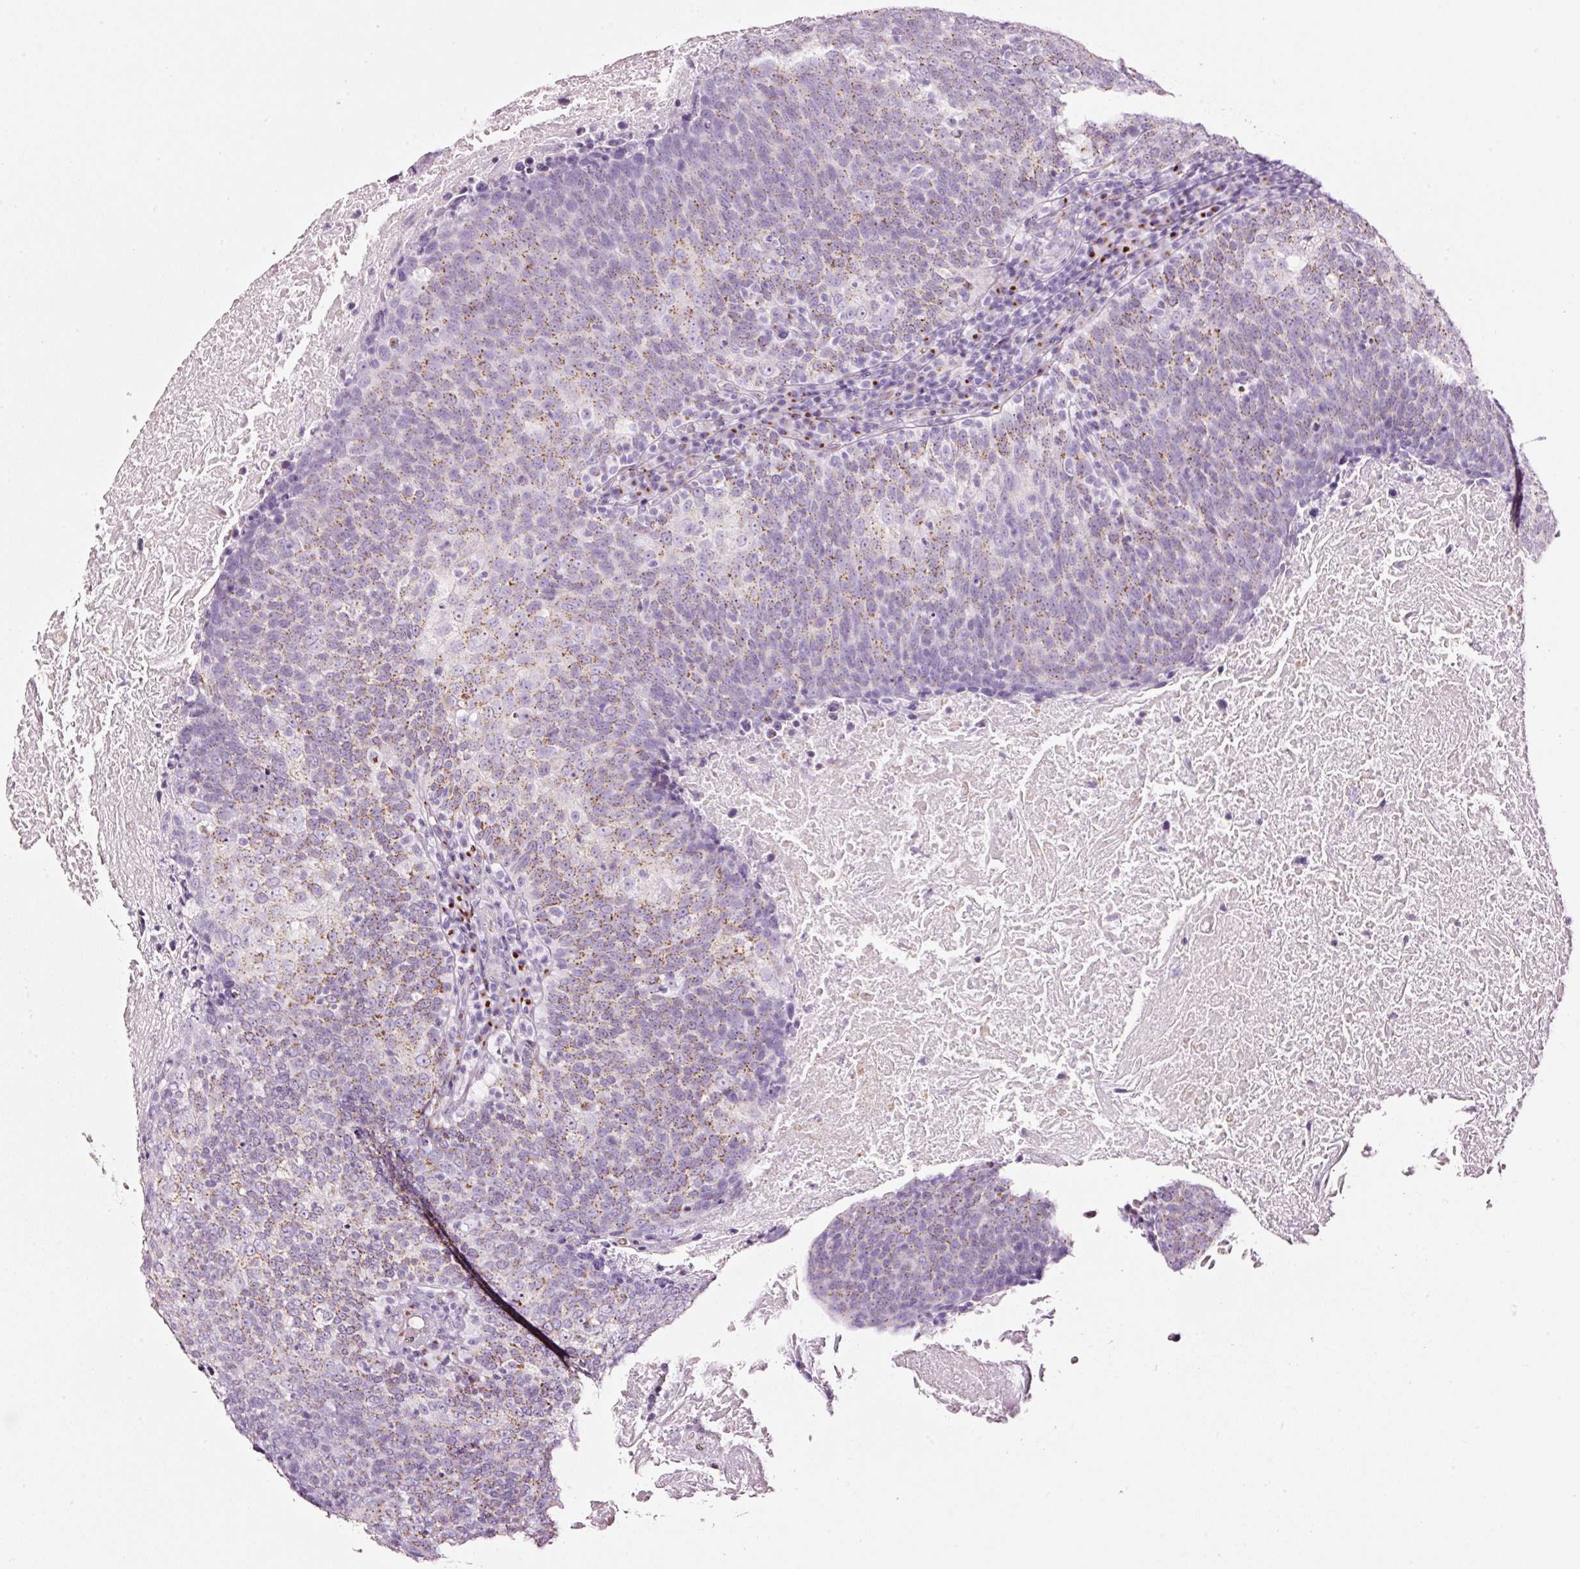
{"staining": {"intensity": "moderate", "quantity": "25%-75%", "location": "cytoplasmic/membranous"}, "tissue": "head and neck cancer", "cell_type": "Tumor cells", "image_type": "cancer", "snomed": [{"axis": "morphology", "description": "Squamous cell carcinoma, NOS"}, {"axis": "morphology", "description": "Squamous cell carcinoma, metastatic, NOS"}, {"axis": "topography", "description": "Lymph node"}, {"axis": "topography", "description": "Head-Neck"}], "caption": "Squamous cell carcinoma (head and neck) was stained to show a protein in brown. There is medium levels of moderate cytoplasmic/membranous staining in approximately 25%-75% of tumor cells.", "gene": "SDF4", "patient": {"sex": "male", "age": 62}}